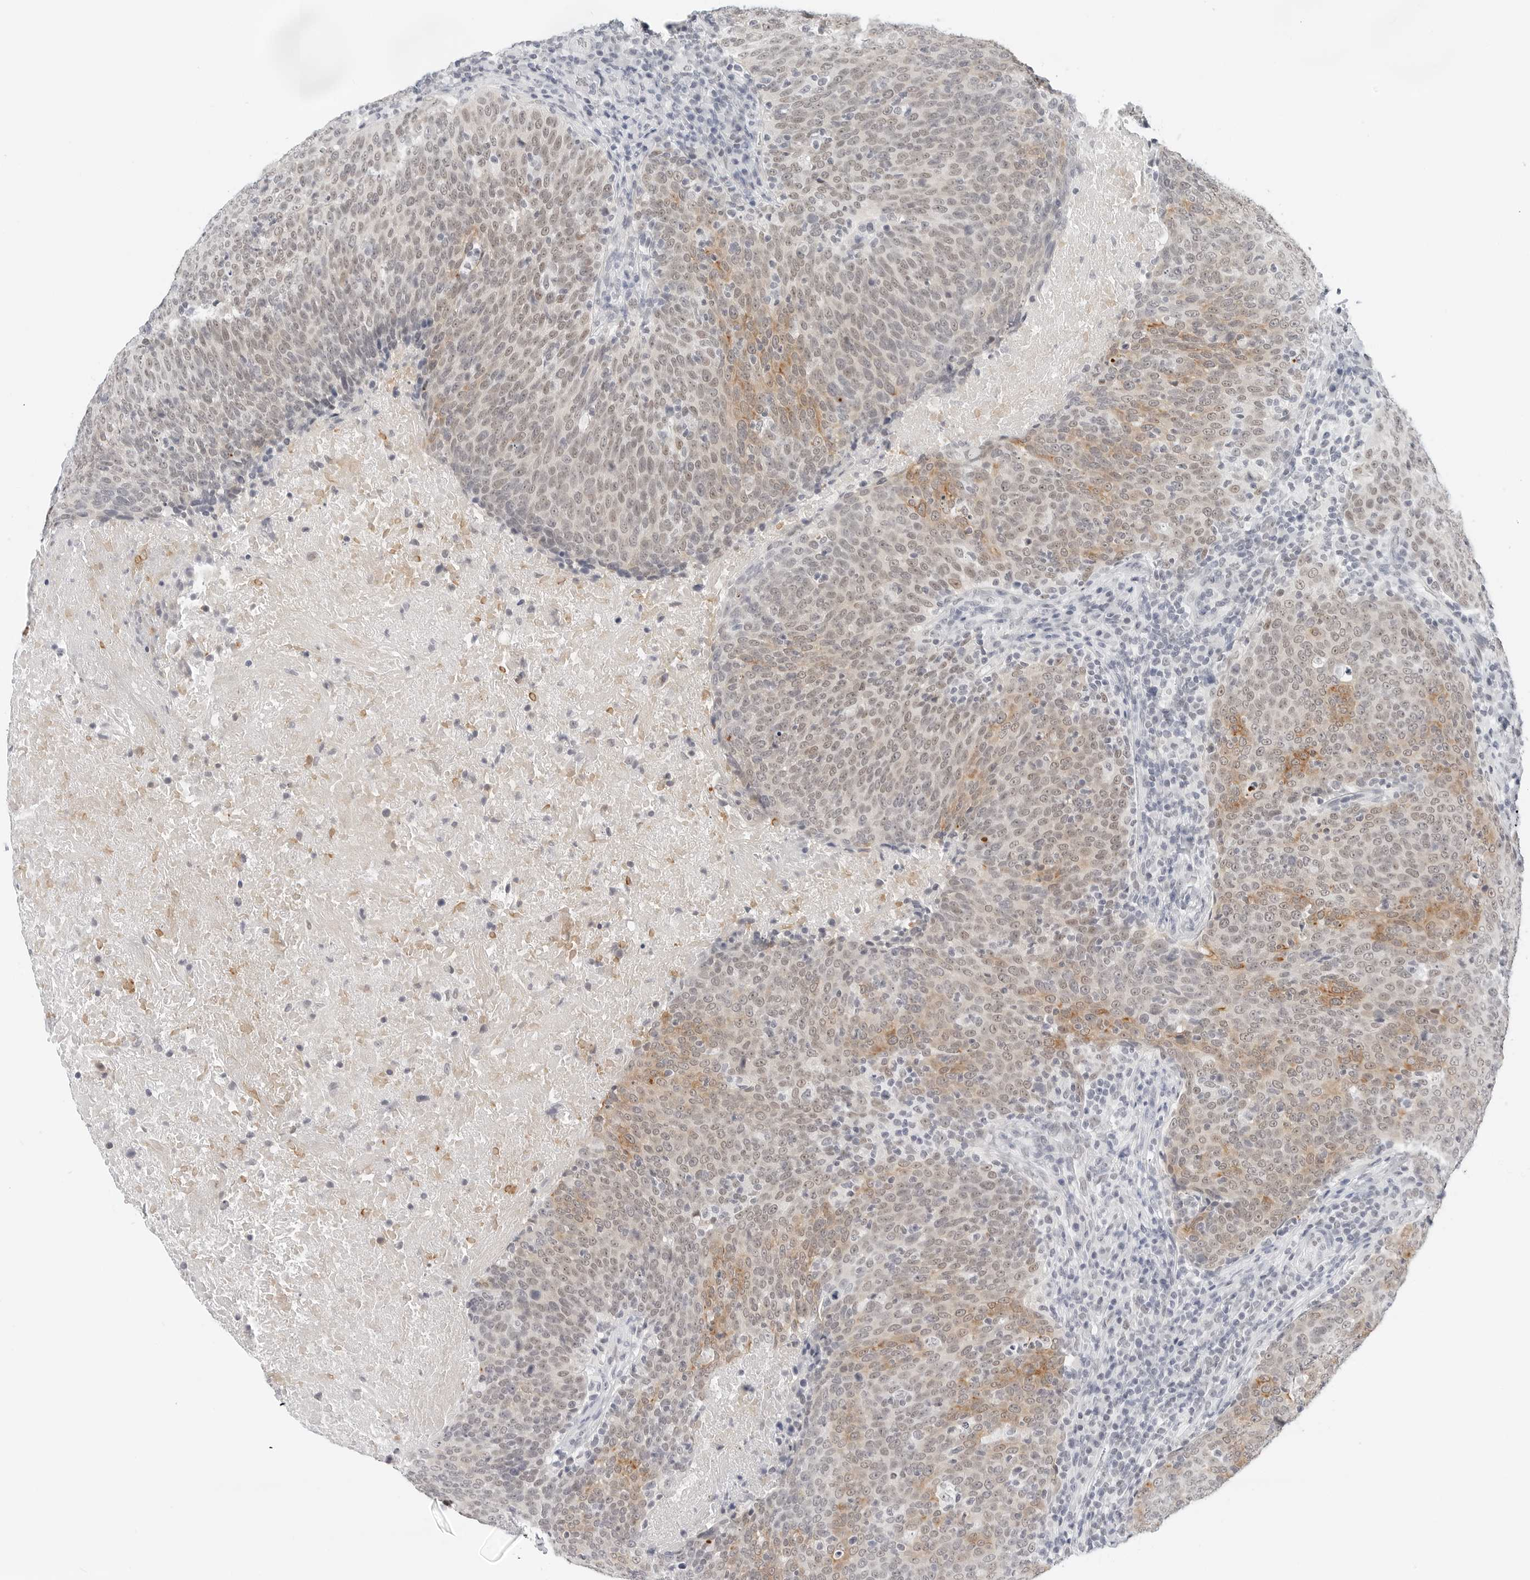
{"staining": {"intensity": "moderate", "quantity": "<25%", "location": "cytoplasmic/membranous,nuclear"}, "tissue": "head and neck cancer", "cell_type": "Tumor cells", "image_type": "cancer", "snomed": [{"axis": "morphology", "description": "Squamous cell carcinoma, NOS"}, {"axis": "morphology", "description": "Squamous cell carcinoma, metastatic, NOS"}, {"axis": "topography", "description": "Lymph node"}, {"axis": "topography", "description": "Head-Neck"}], "caption": "Head and neck cancer tissue shows moderate cytoplasmic/membranous and nuclear positivity in about <25% of tumor cells", "gene": "TSEN2", "patient": {"sex": "male", "age": 62}}